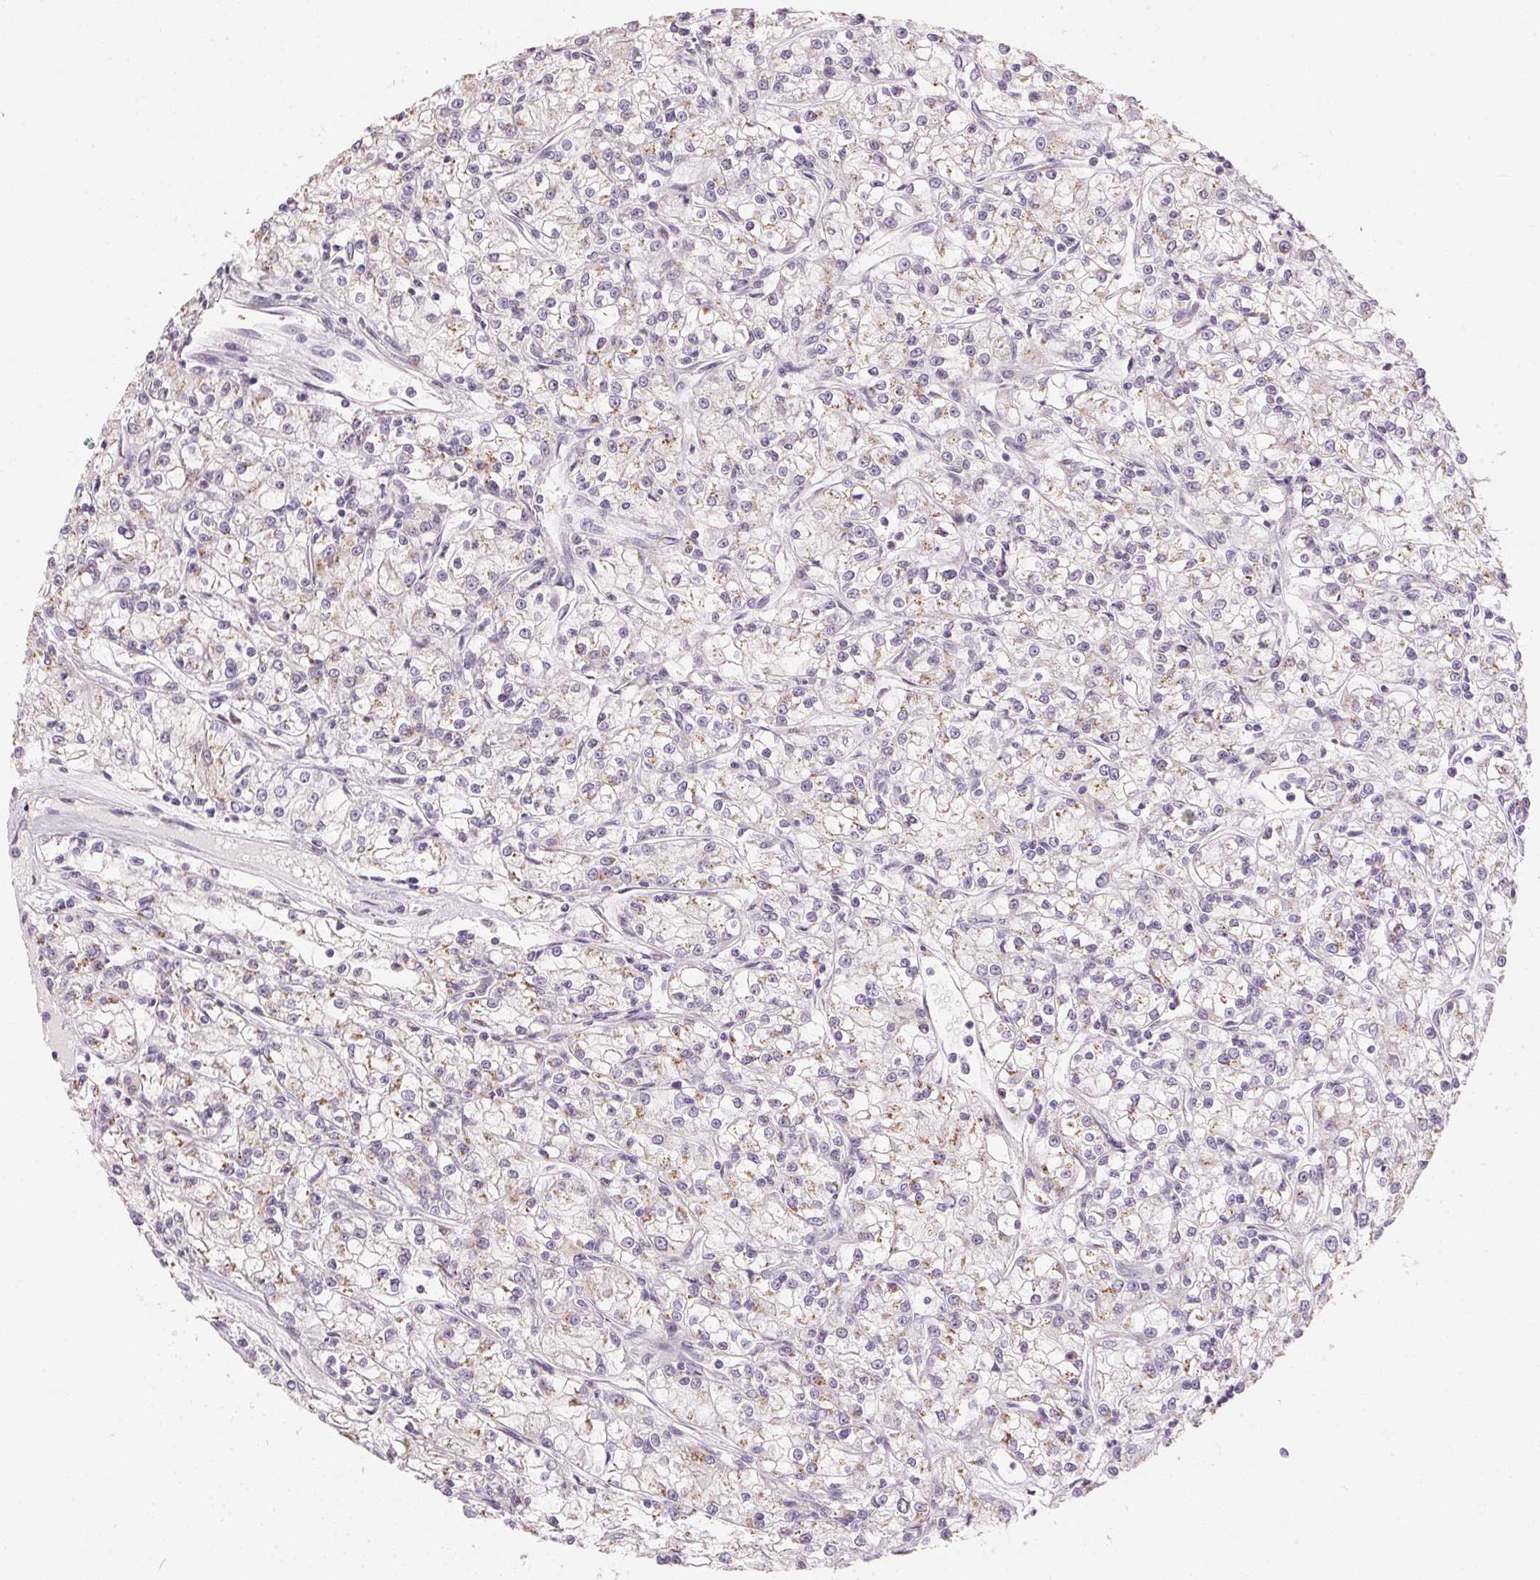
{"staining": {"intensity": "weak", "quantity": "<25%", "location": "cytoplasmic/membranous"}, "tissue": "renal cancer", "cell_type": "Tumor cells", "image_type": "cancer", "snomed": [{"axis": "morphology", "description": "Adenocarcinoma, NOS"}, {"axis": "topography", "description": "Kidney"}], "caption": "This is an immunohistochemistry (IHC) photomicrograph of adenocarcinoma (renal). There is no expression in tumor cells.", "gene": "DRAM2", "patient": {"sex": "female", "age": 59}}